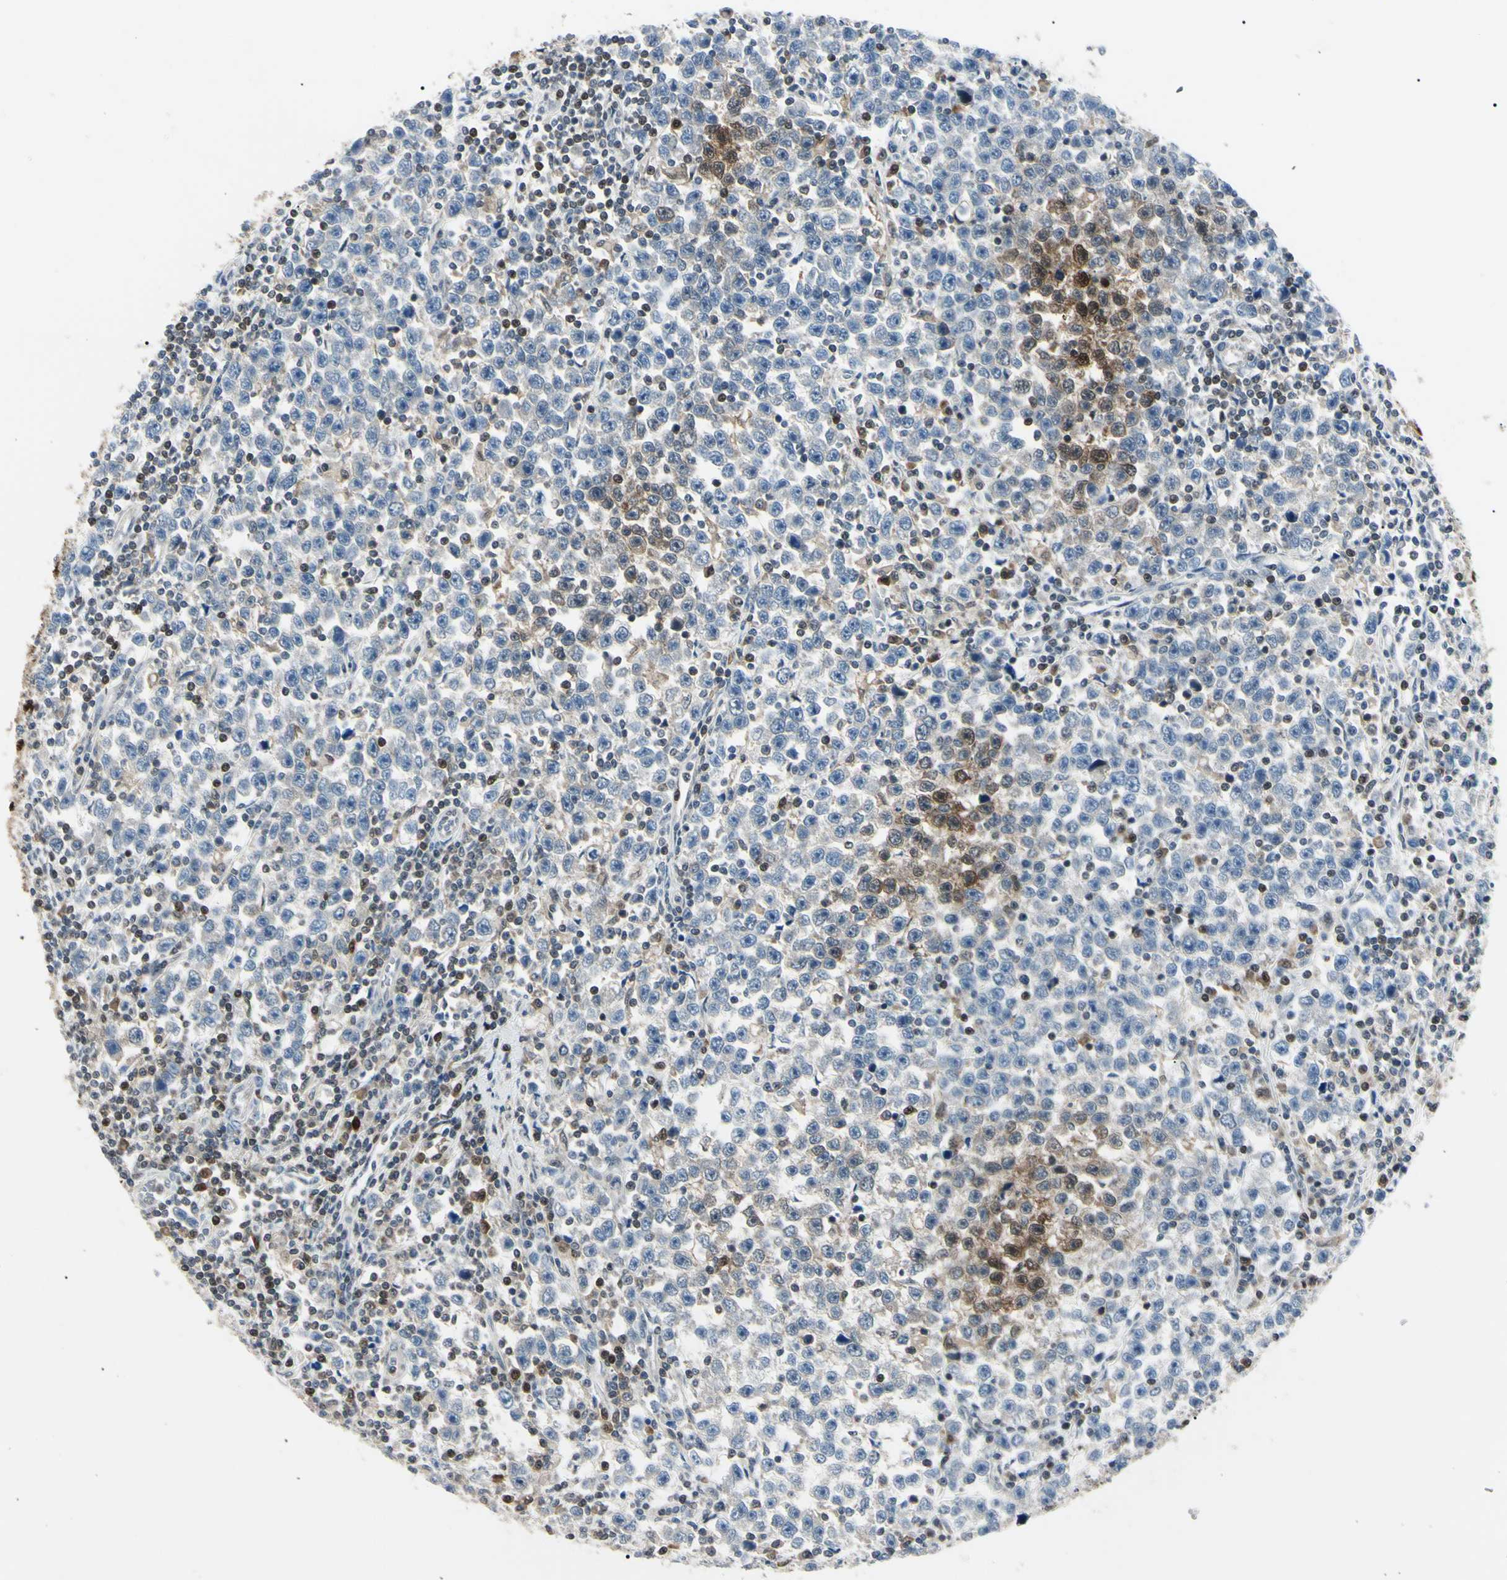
{"staining": {"intensity": "moderate", "quantity": "<25%", "location": "cytoplasmic/membranous,nuclear"}, "tissue": "testis cancer", "cell_type": "Tumor cells", "image_type": "cancer", "snomed": [{"axis": "morphology", "description": "Seminoma, NOS"}, {"axis": "topography", "description": "Testis"}], "caption": "Testis cancer stained with a protein marker reveals moderate staining in tumor cells.", "gene": "PGK1", "patient": {"sex": "male", "age": 43}}